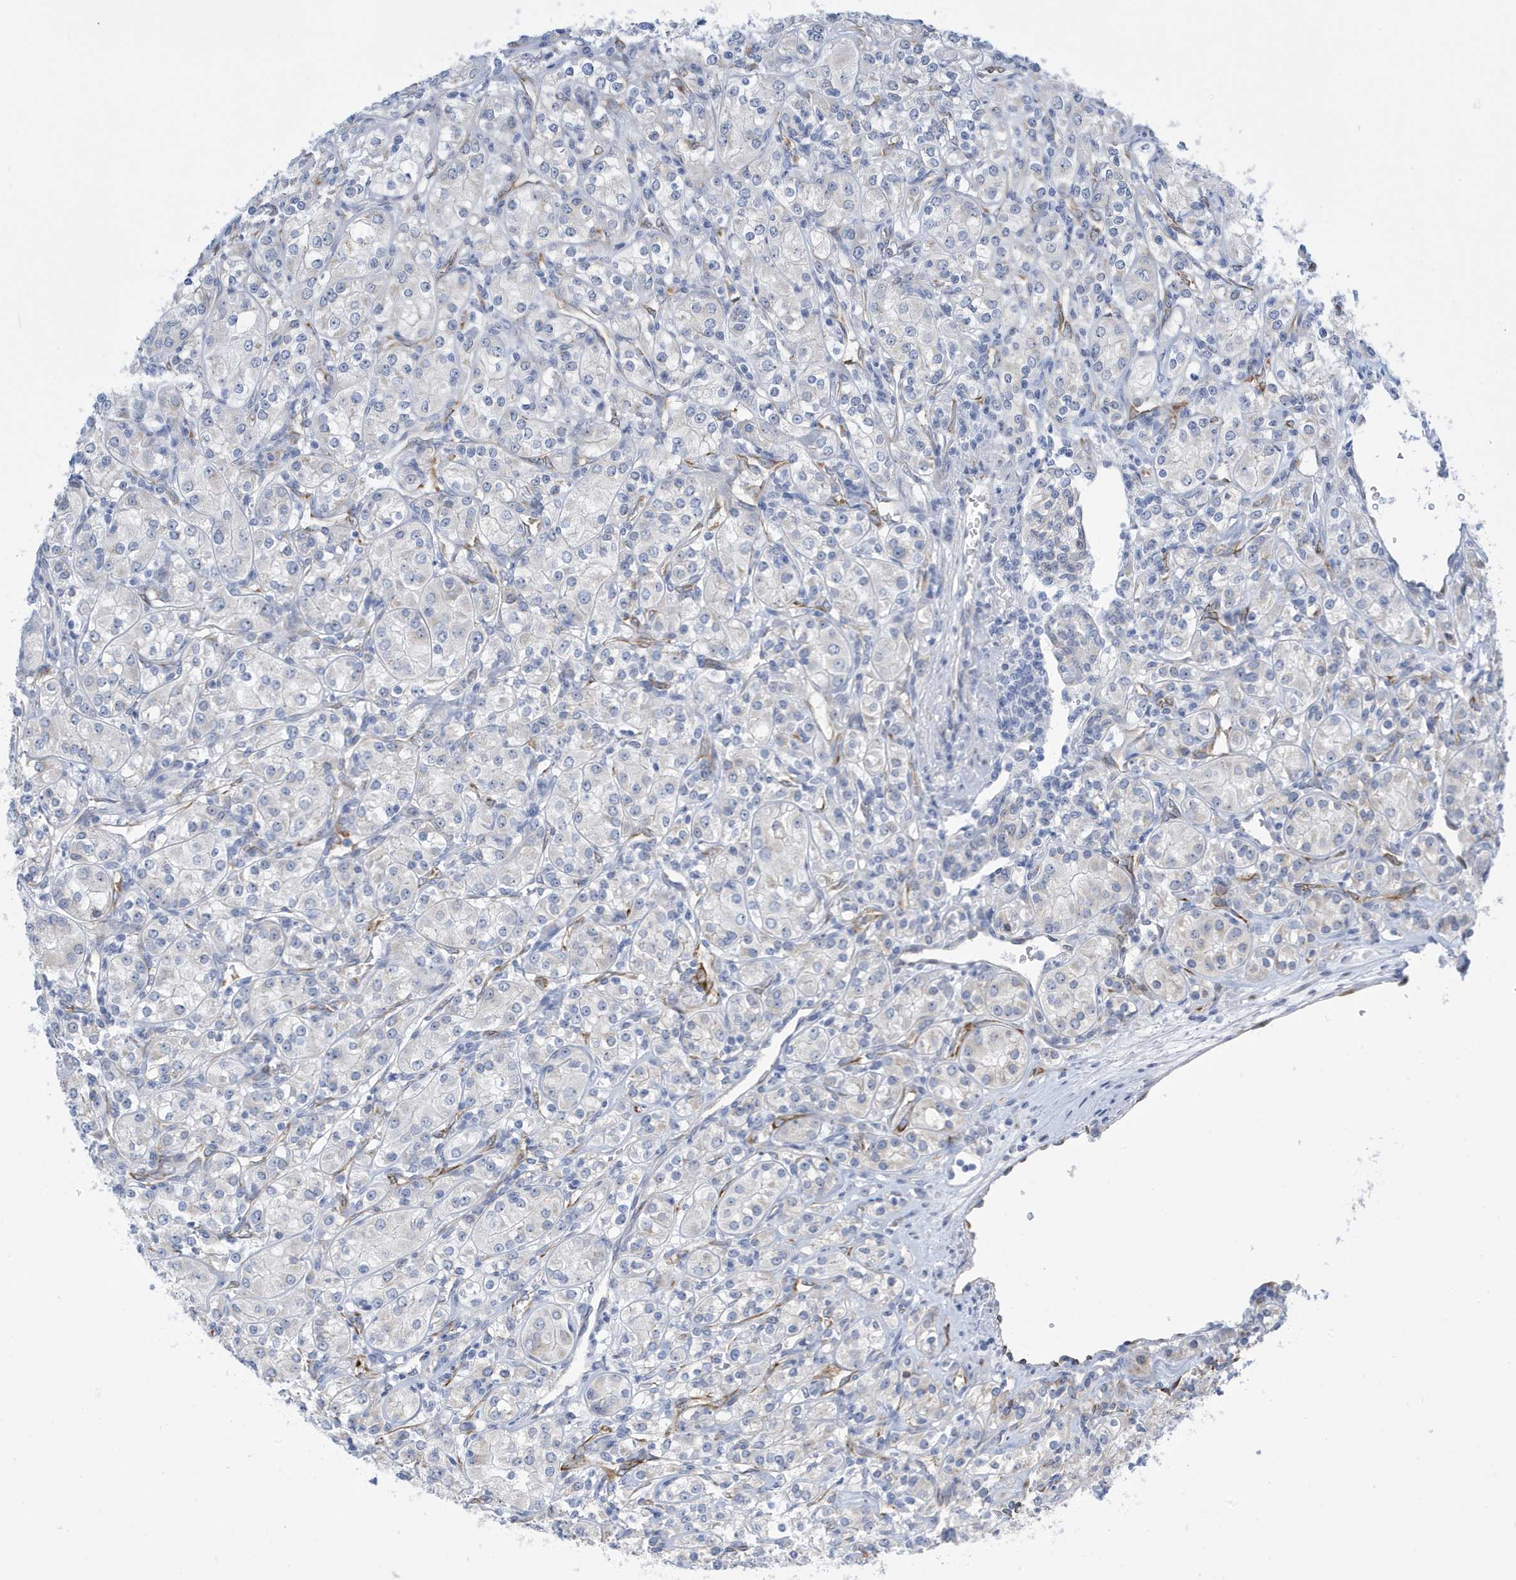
{"staining": {"intensity": "negative", "quantity": "none", "location": "none"}, "tissue": "renal cancer", "cell_type": "Tumor cells", "image_type": "cancer", "snomed": [{"axis": "morphology", "description": "Adenocarcinoma, NOS"}, {"axis": "topography", "description": "Kidney"}], "caption": "An image of human renal cancer is negative for staining in tumor cells.", "gene": "SEMA3F", "patient": {"sex": "male", "age": 77}}